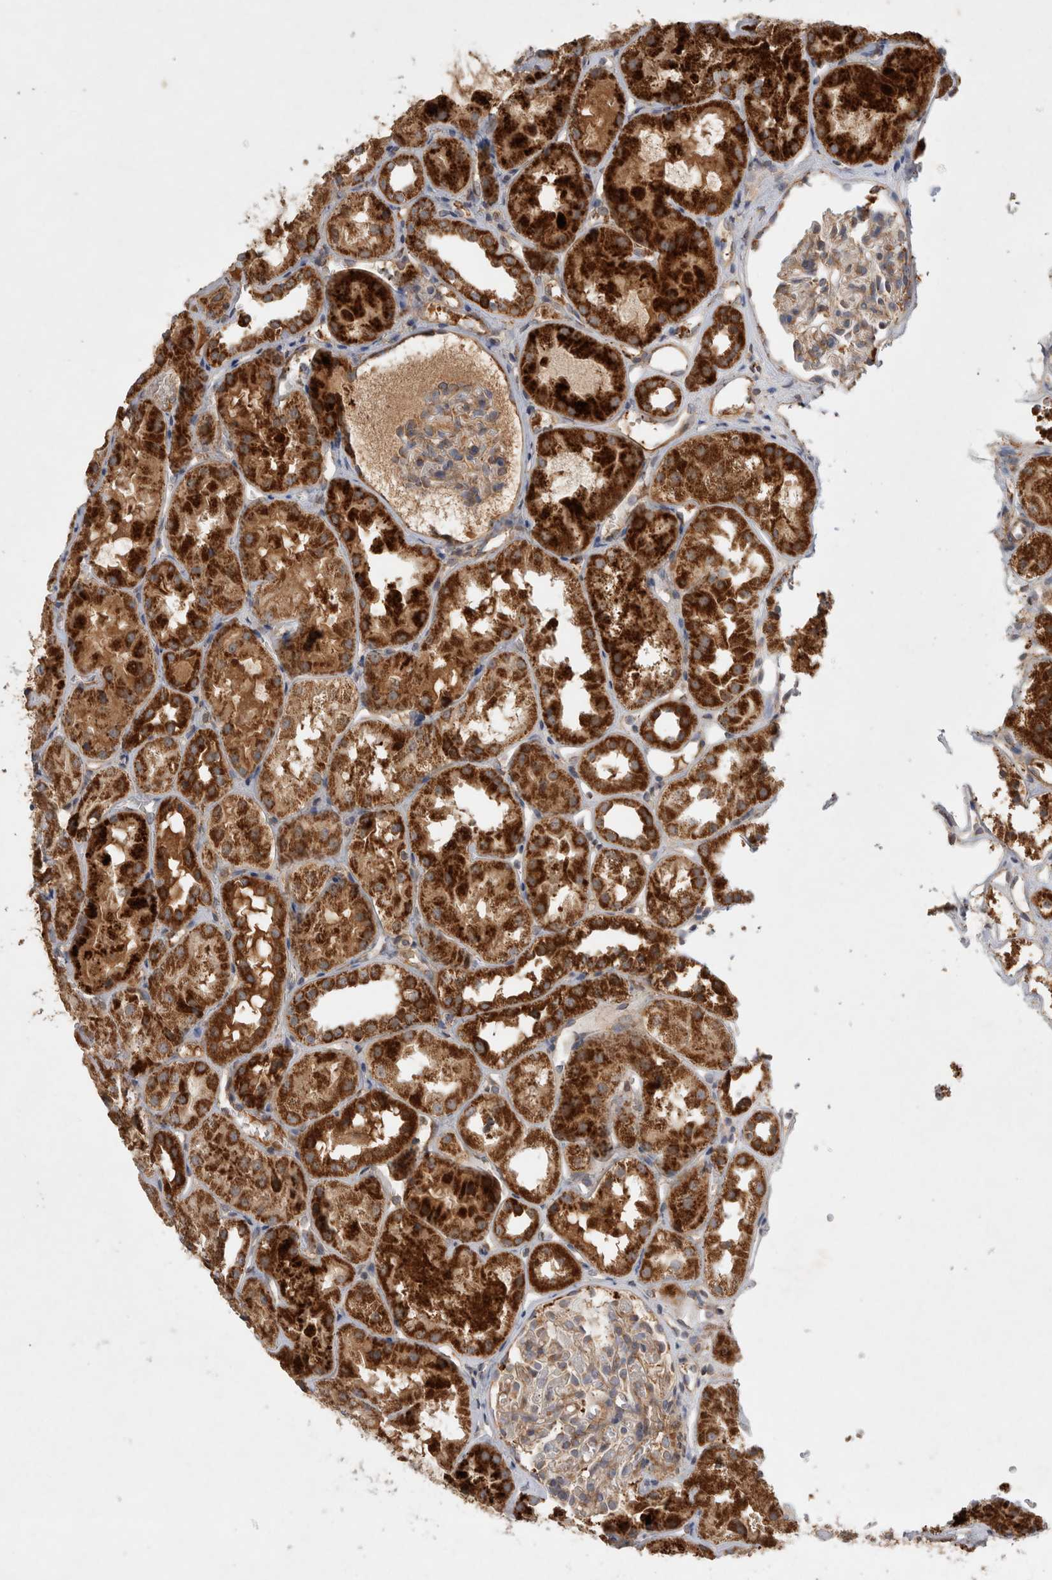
{"staining": {"intensity": "moderate", "quantity": "25%-75%", "location": "cytoplasmic/membranous"}, "tissue": "kidney", "cell_type": "Cells in glomeruli", "image_type": "normal", "snomed": [{"axis": "morphology", "description": "Normal tissue, NOS"}, {"axis": "topography", "description": "Kidney"}], "caption": "This micrograph exhibits immunohistochemistry staining of unremarkable human kidney, with medium moderate cytoplasmic/membranous staining in approximately 25%-75% of cells in glomeruli.", "gene": "MRPS28", "patient": {"sex": "male", "age": 16}}